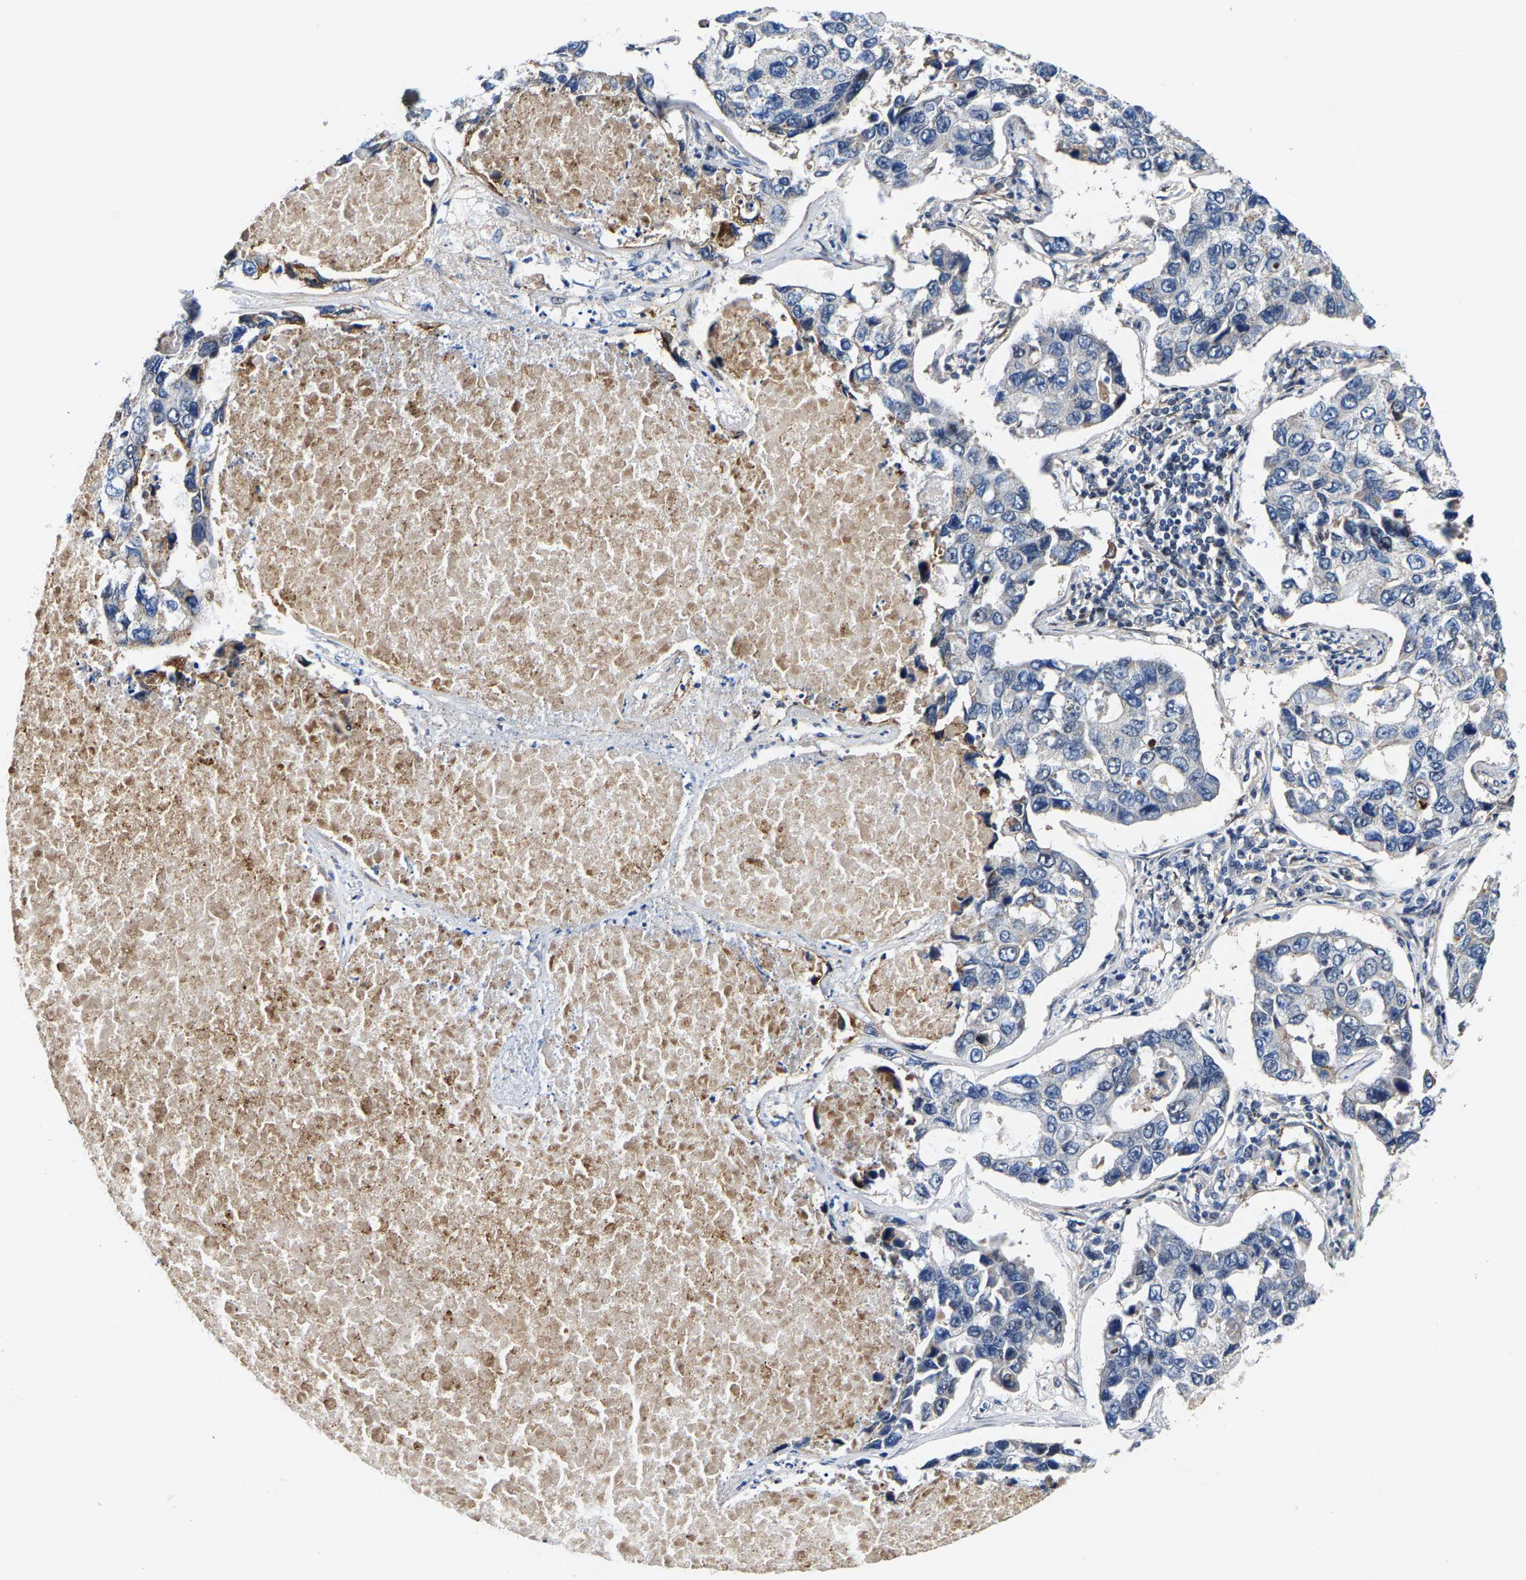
{"staining": {"intensity": "negative", "quantity": "none", "location": "none"}, "tissue": "lung cancer", "cell_type": "Tumor cells", "image_type": "cancer", "snomed": [{"axis": "morphology", "description": "Adenocarcinoma, NOS"}, {"axis": "topography", "description": "Lung"}], "caption": "Immunohistochemical staining of human lung adenocarcinoma reveals no significant expression in tumor cells.", "gene": "GTPBP10", "patient": {"sex": "male", "age": 64}}